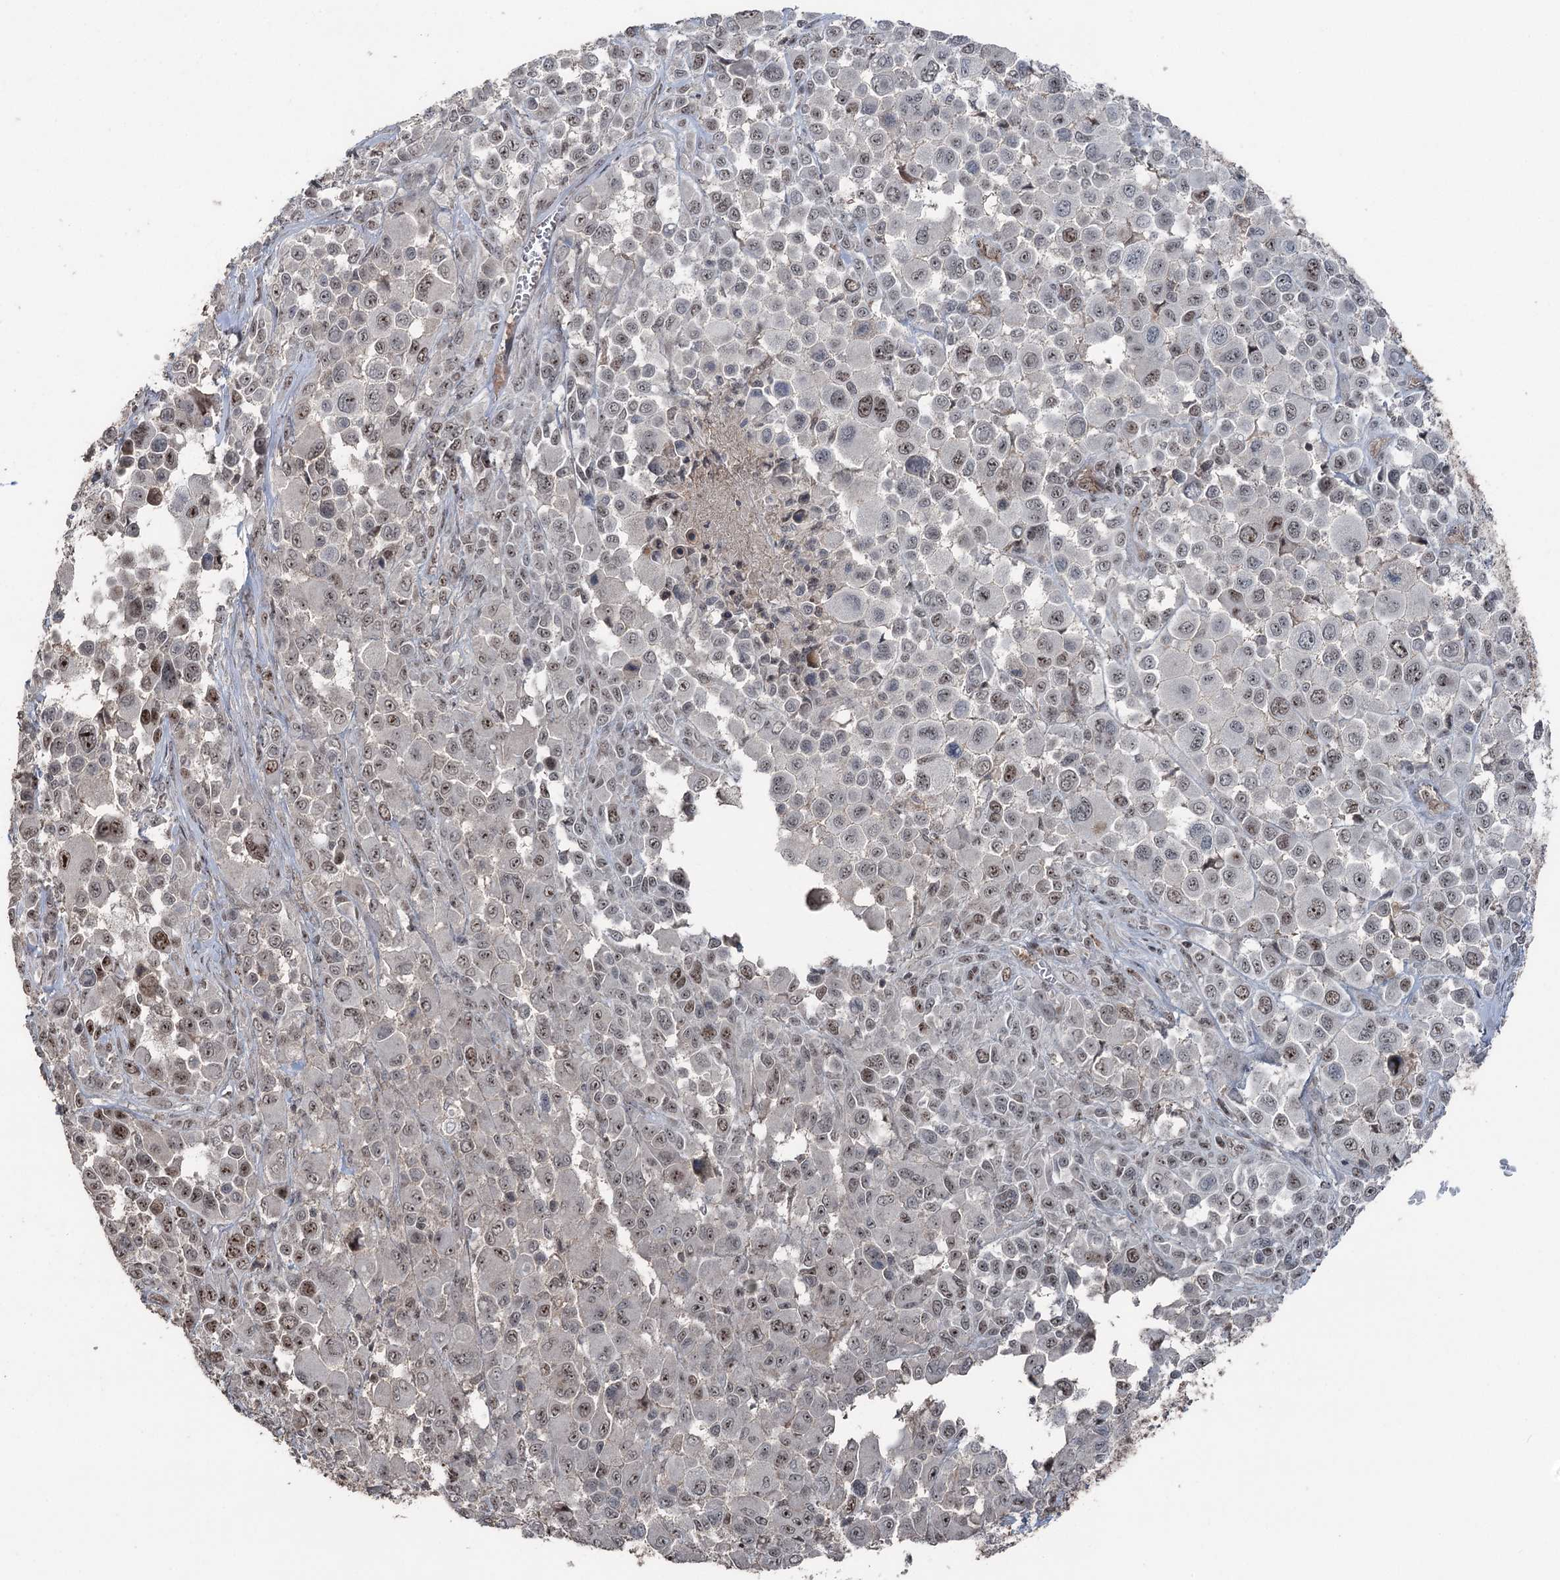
{"staining": {"intensity": "moderate", "quantity": "<25%", "location": "nuclear"}, "tissue": "melanoma", "cell_type": "Tumor cells", "image_type": "cancer", "snomed": [{"axis": "morphology", "description": "Malignant melanoma, NOS"}, {"axis": "topography", "description": "Skin of trunk"}], "caption": "Malignant melanoma stained with a brown dye reveals moderate nuclear positive expression in approximately <25% of tumor cells.", "gene": "CCDC82", "patient": {"sex": "male", "age": 71}}